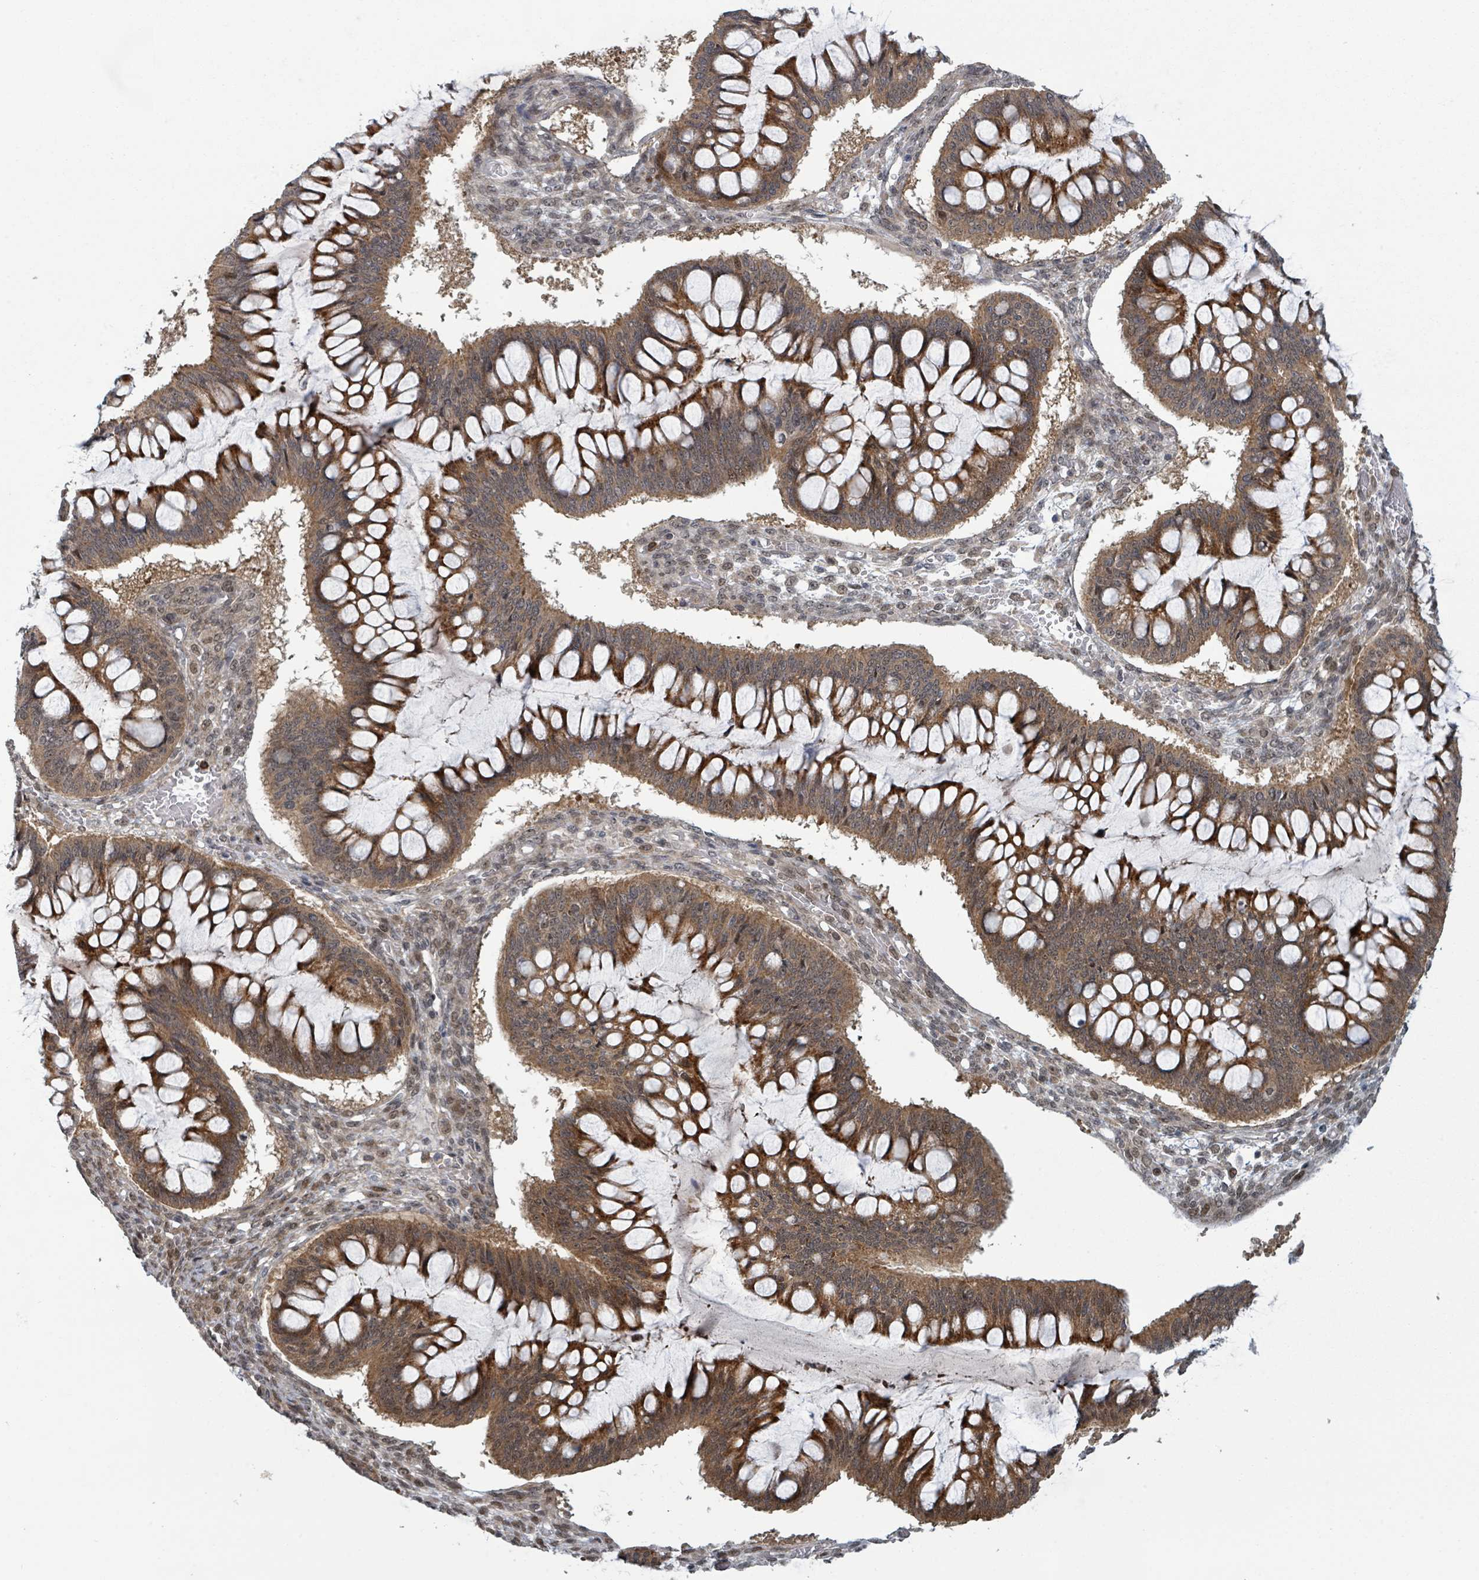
{"staining": {"intensity": "strong", "quantity": ">75%", "location": "cytoplasmic/membranous"}, "tissue": "ovarian cancer", "cell_type": "Tumor cells", "image_type": "cancer", "snomed": [{"axis": "morphology", "description": "Cystadenocarcinoma, mucinous, NOS"}, {"axis": "topography", "description": "Ovary"}], "caption": "This is a photomicrograph of IHC staining of mucinous cystadenocarcinoma (ovarian), which shows strong staining in the cytoplasmic/membranous of tumor cells.", "gene": "GTF3C1", "patient": {"sex": "female", "age": 73}}